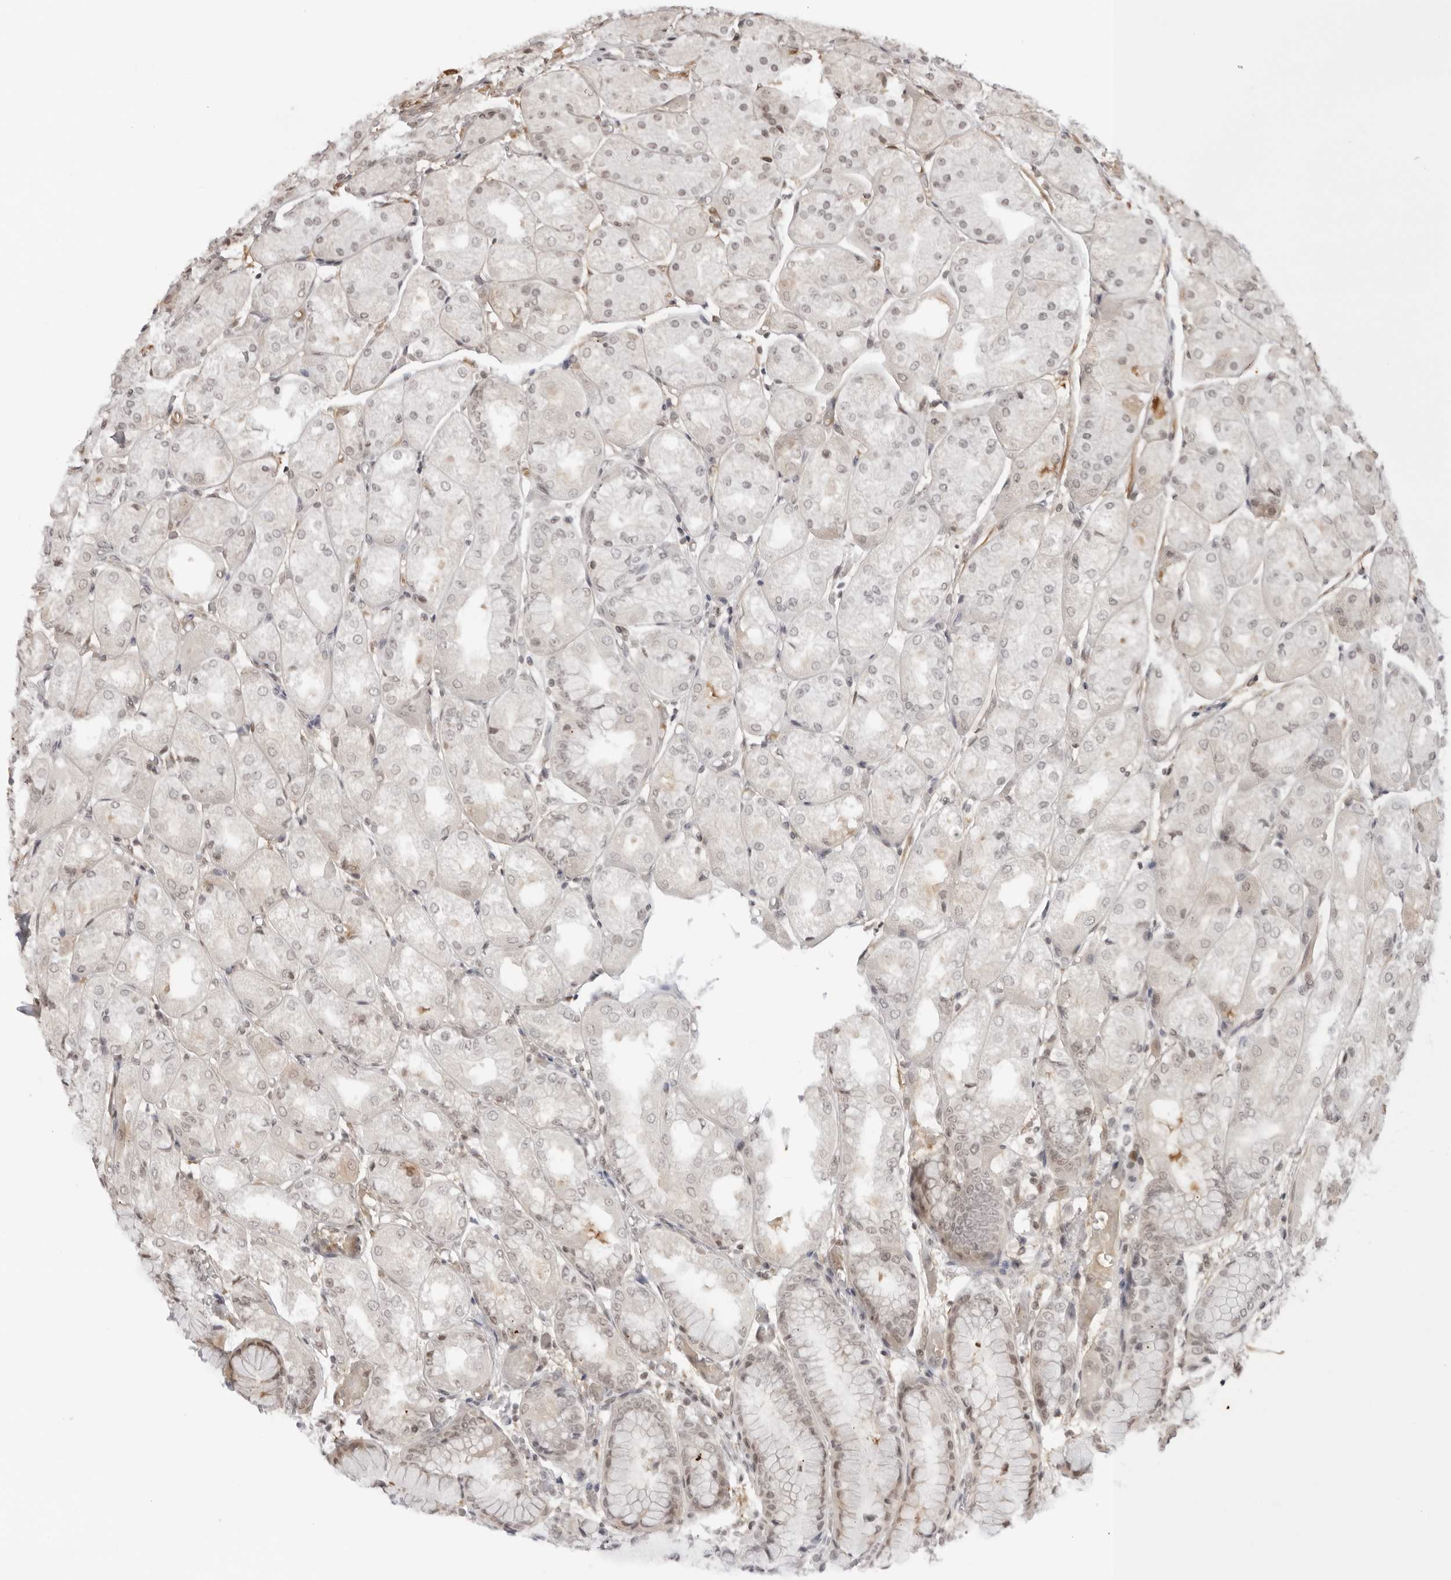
{"staining": {"intensity": "weak", "quantity": "25%-75%", "location": "nuclear"}, "tissue": "stomach", "cell_type": "Glandular cells", "image_type": "normal", "snomed": [{"axis": "morphology", "description": "Normal tissue, NOS"}, {"axis": "topography", "description": "Stomach, upper"}], "caption": "A micrograph of human stomach stained for a protein shows weak nuclear brown staining in glandular cells. (DAB IHC, brown staining for protein, blue staining for nuclei).", "gene": "RNF146", "patient": {"sex": "male", "age": 72}}